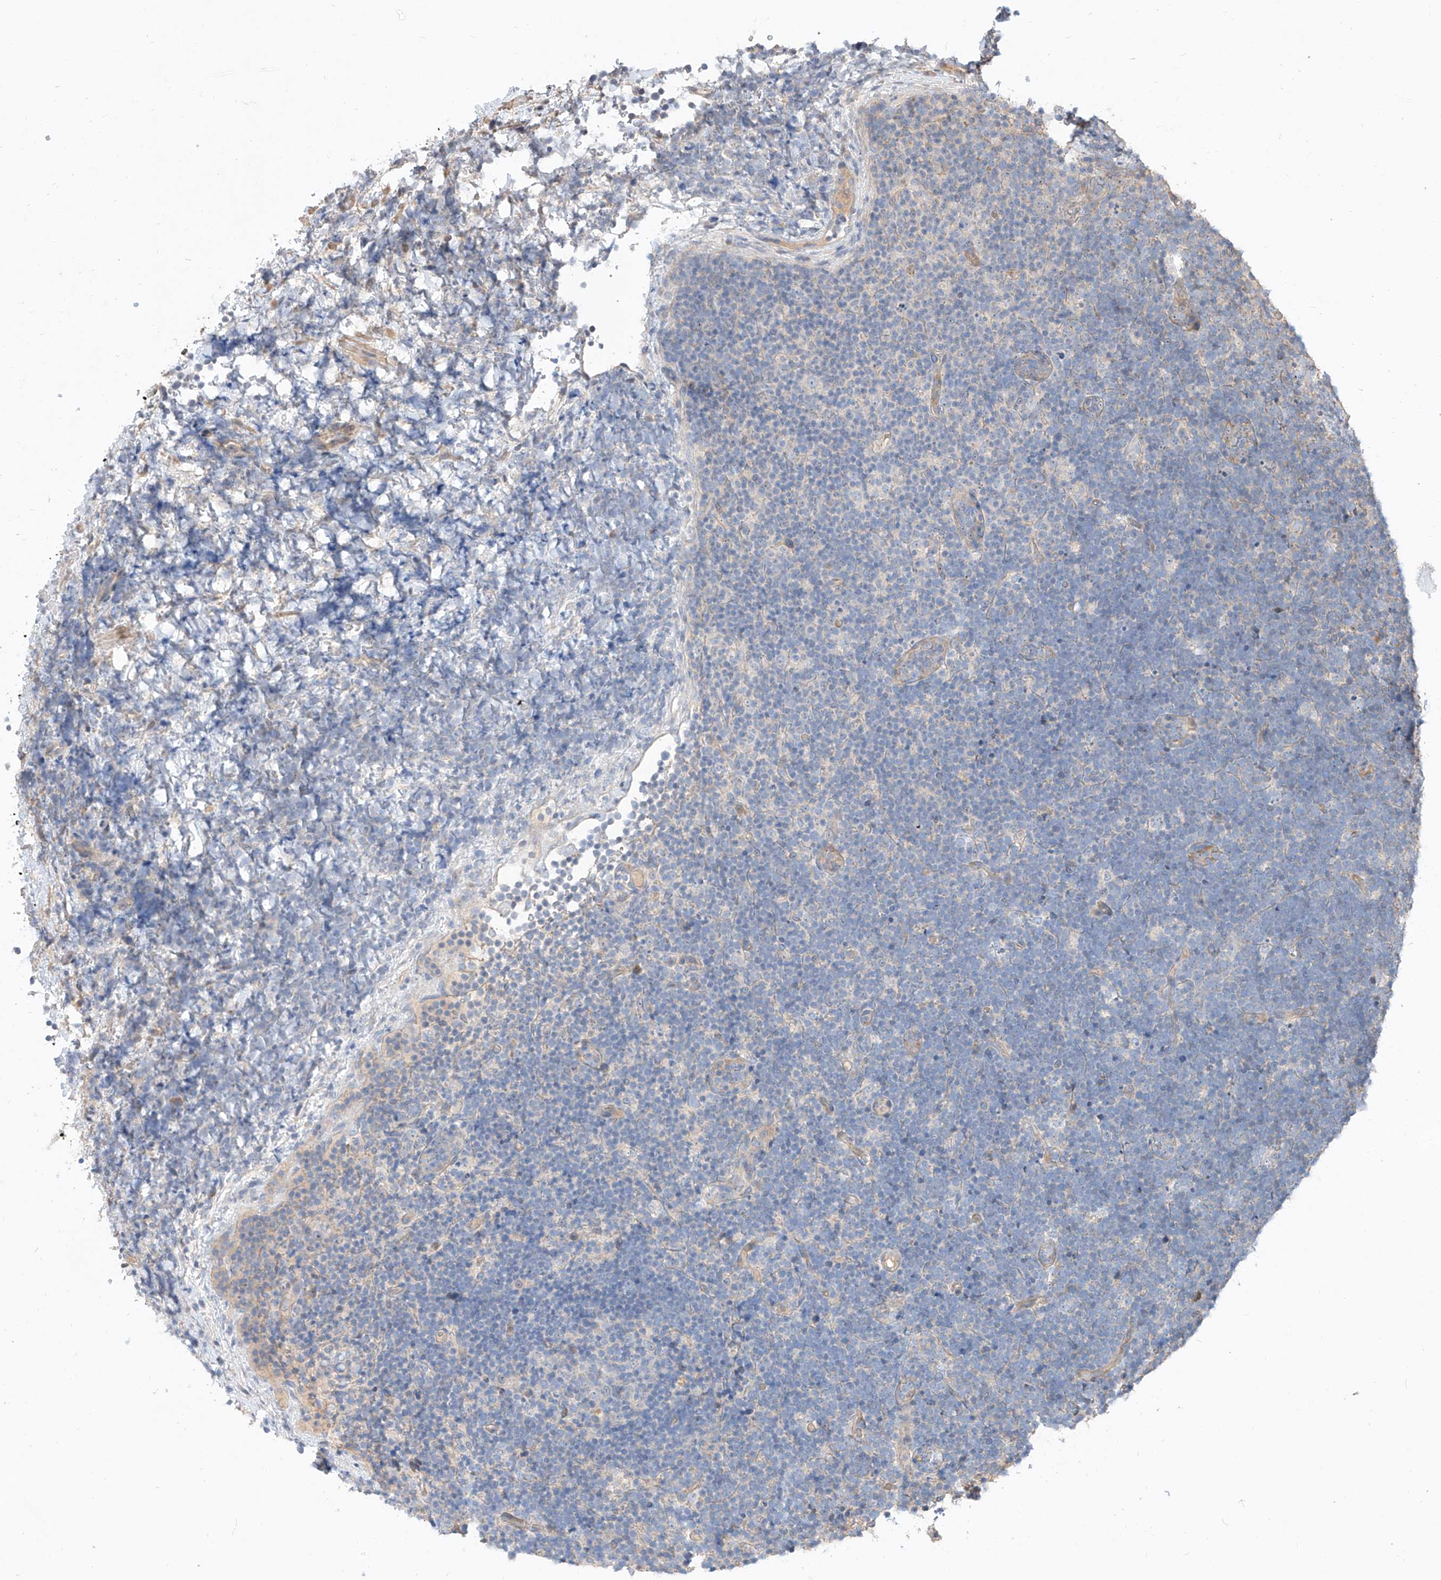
{"staining": {"intensity": "negative", "quantity": "none", "location": "none"}, "tissue": "lymphoma", "cell_type": "Tumor cells", "image_type": "cancer", "snomed": [{"axis": "morphology", "description": "Malignant lymphoma, non-Hodgkin's type, High grade"}, {"axis": "topography", "description": "Lymph node"}], "caption": "Photomicrograph shows no significant protein positivity in tumor cells of lymphoma.", "gene": "DIRAS3", "patient": {"sex": "male", "age": 13}}